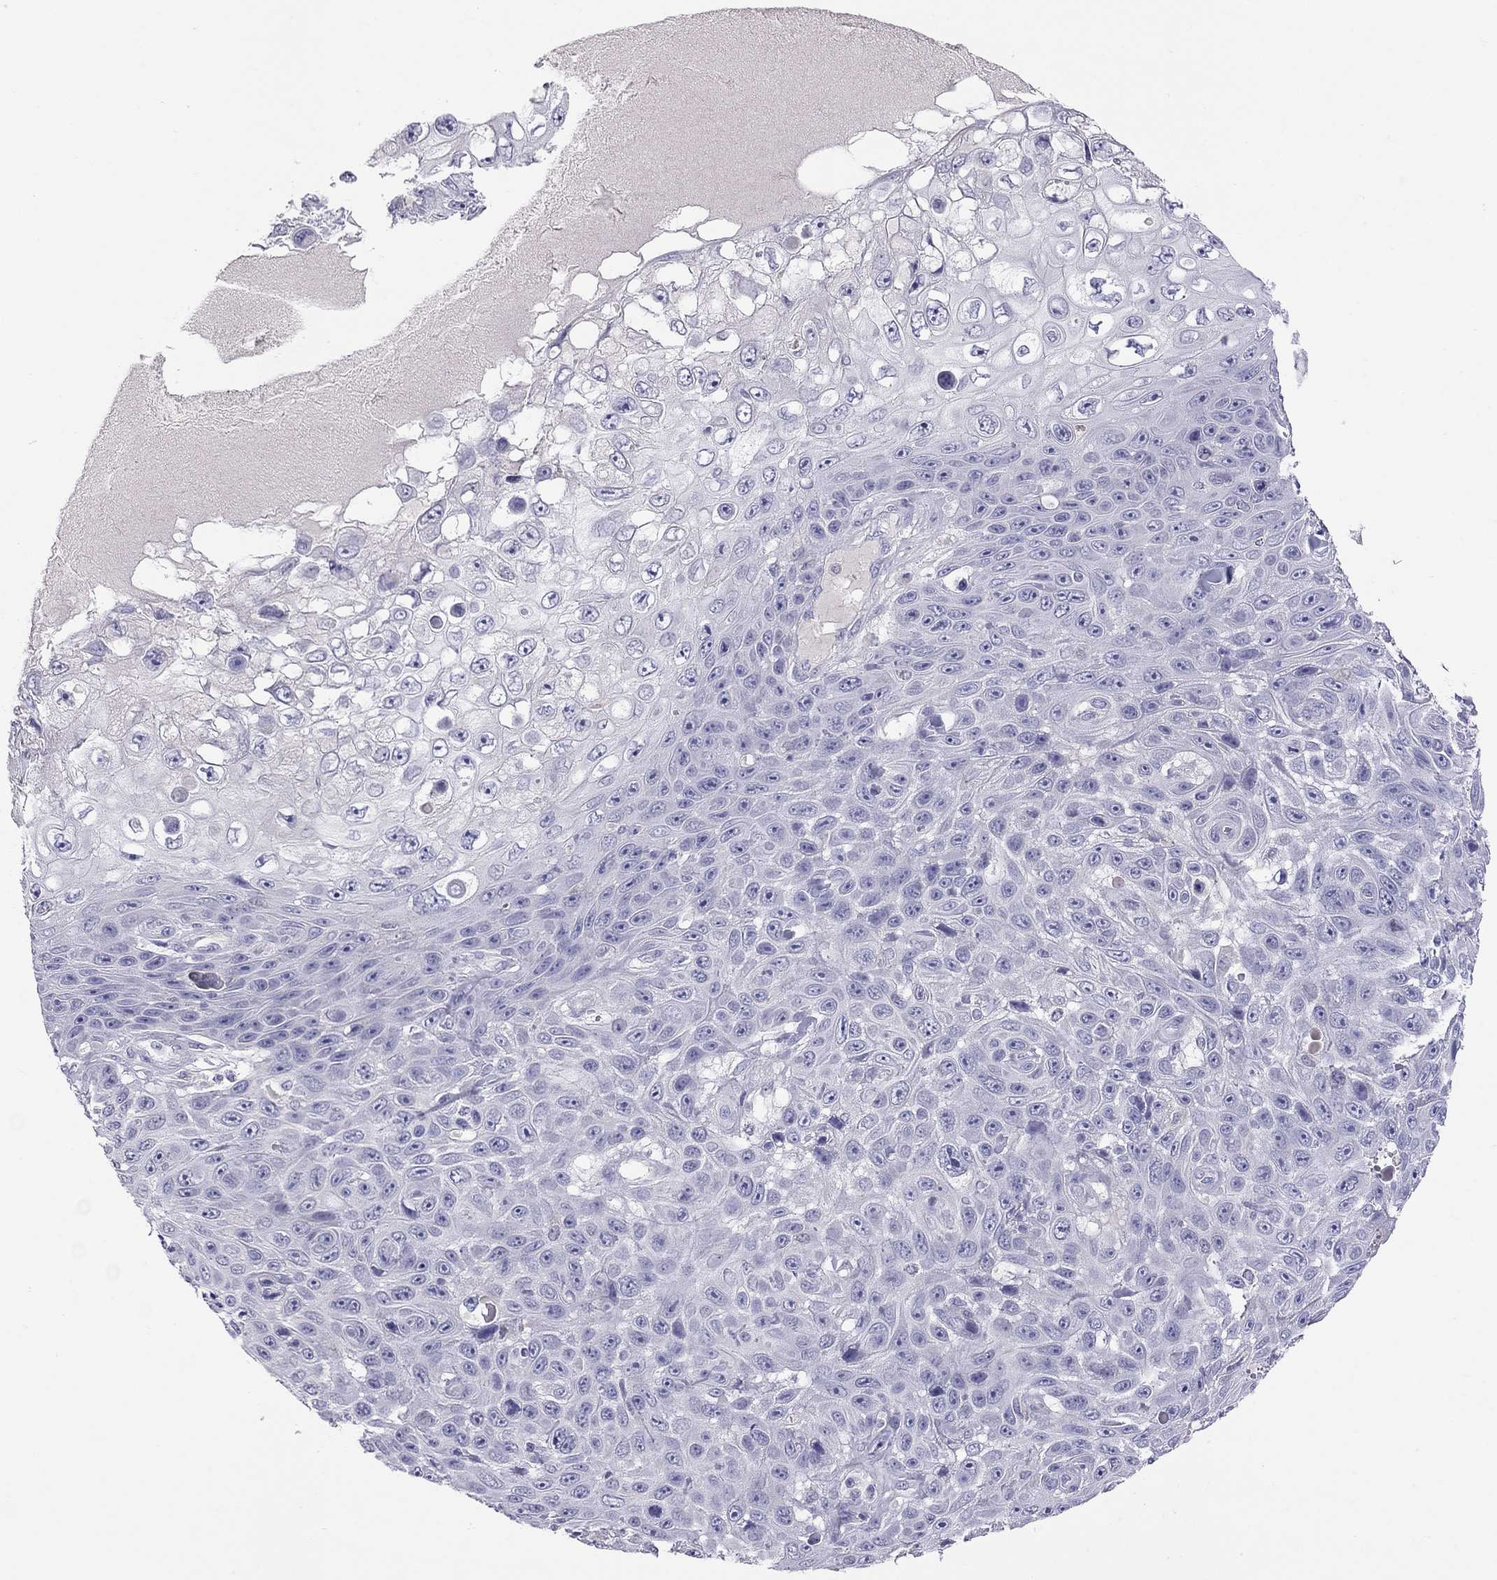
{"staining": {"intensity": "negative", "quantity": "none", "location": "none"}, "tissue": "skin cancer", "cell_type": "Tumor cells", "image_type": "cancer", "snomed": [{"axis": "morphology", "description": "Squamous cell carcinoma, NOS"}, {"axis": "topography", "description": "Skin"}], "caption": "Squamous cell carcinoma (skin) was stained to show a protein in brown. There is no significant expression in tumor cells. The staining was performed using DAB to visualize the protein expression in brown, while the nuclei were stained in blue with hematoxylin (Magnification: 20x).", "gene": "MUC16", "patient": {"sex": "male", "age": 82}}